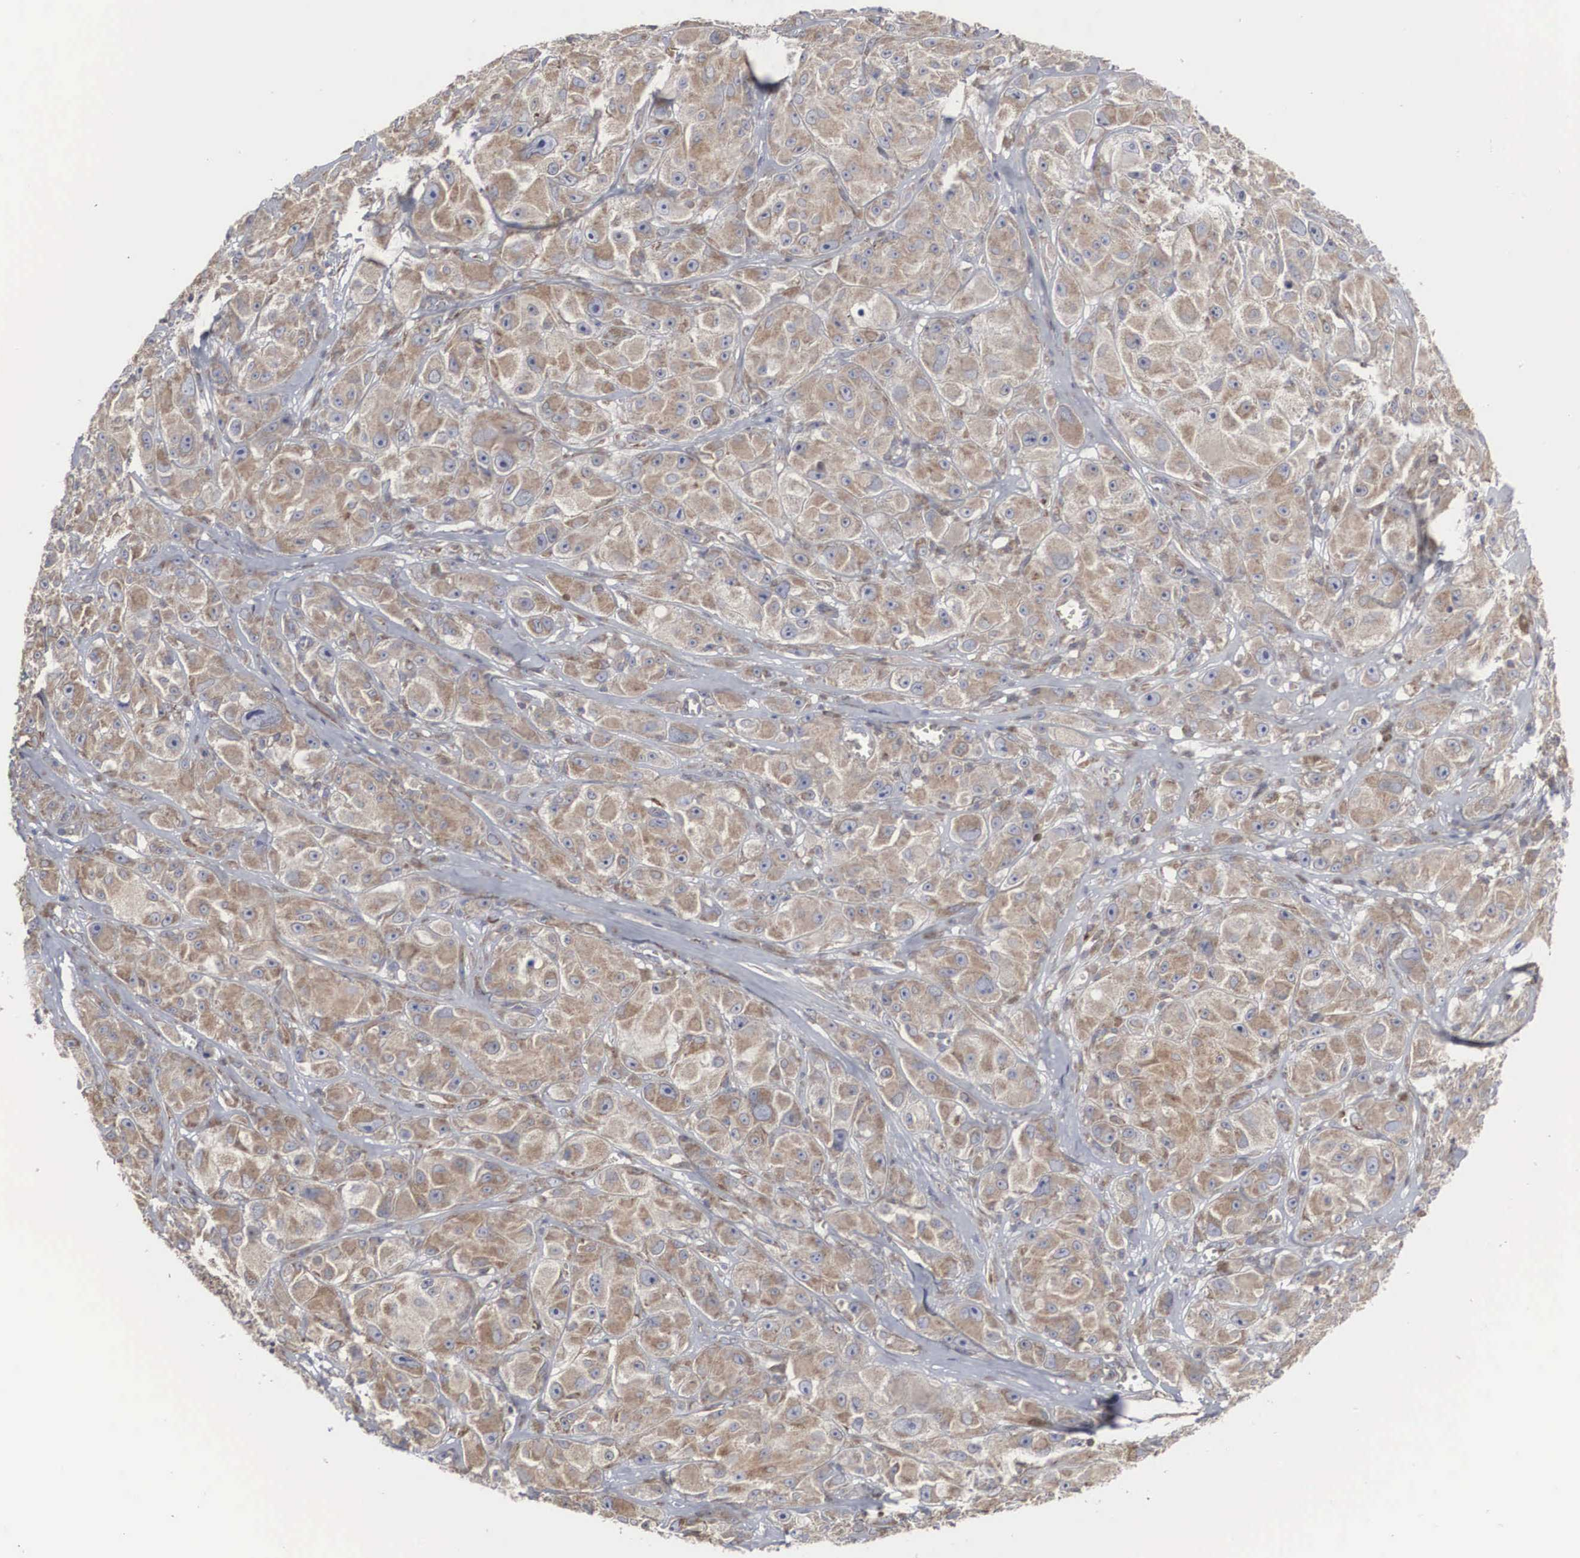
{"staining": {"intensity": "moderate", "quantity": ">75%", "location": "cytoplasmic/membranous"}, "tissue": "melanoma", "cell_type": "Tumor cells", "image_type": "cancer", "snomed": [{"axis": "morphology", "description": "Malignant melanoma, NOS"}, {"axis": "topography", "description": "Skin"}], "caption": "About >75% of tumor cells in human malignant melanoma display moderate cytoplasmic/membranous protein staining as visualized by brown immunohistochemical staining.", "gene": "MIA2", "patient": {"sex": "male", "age": 56}}